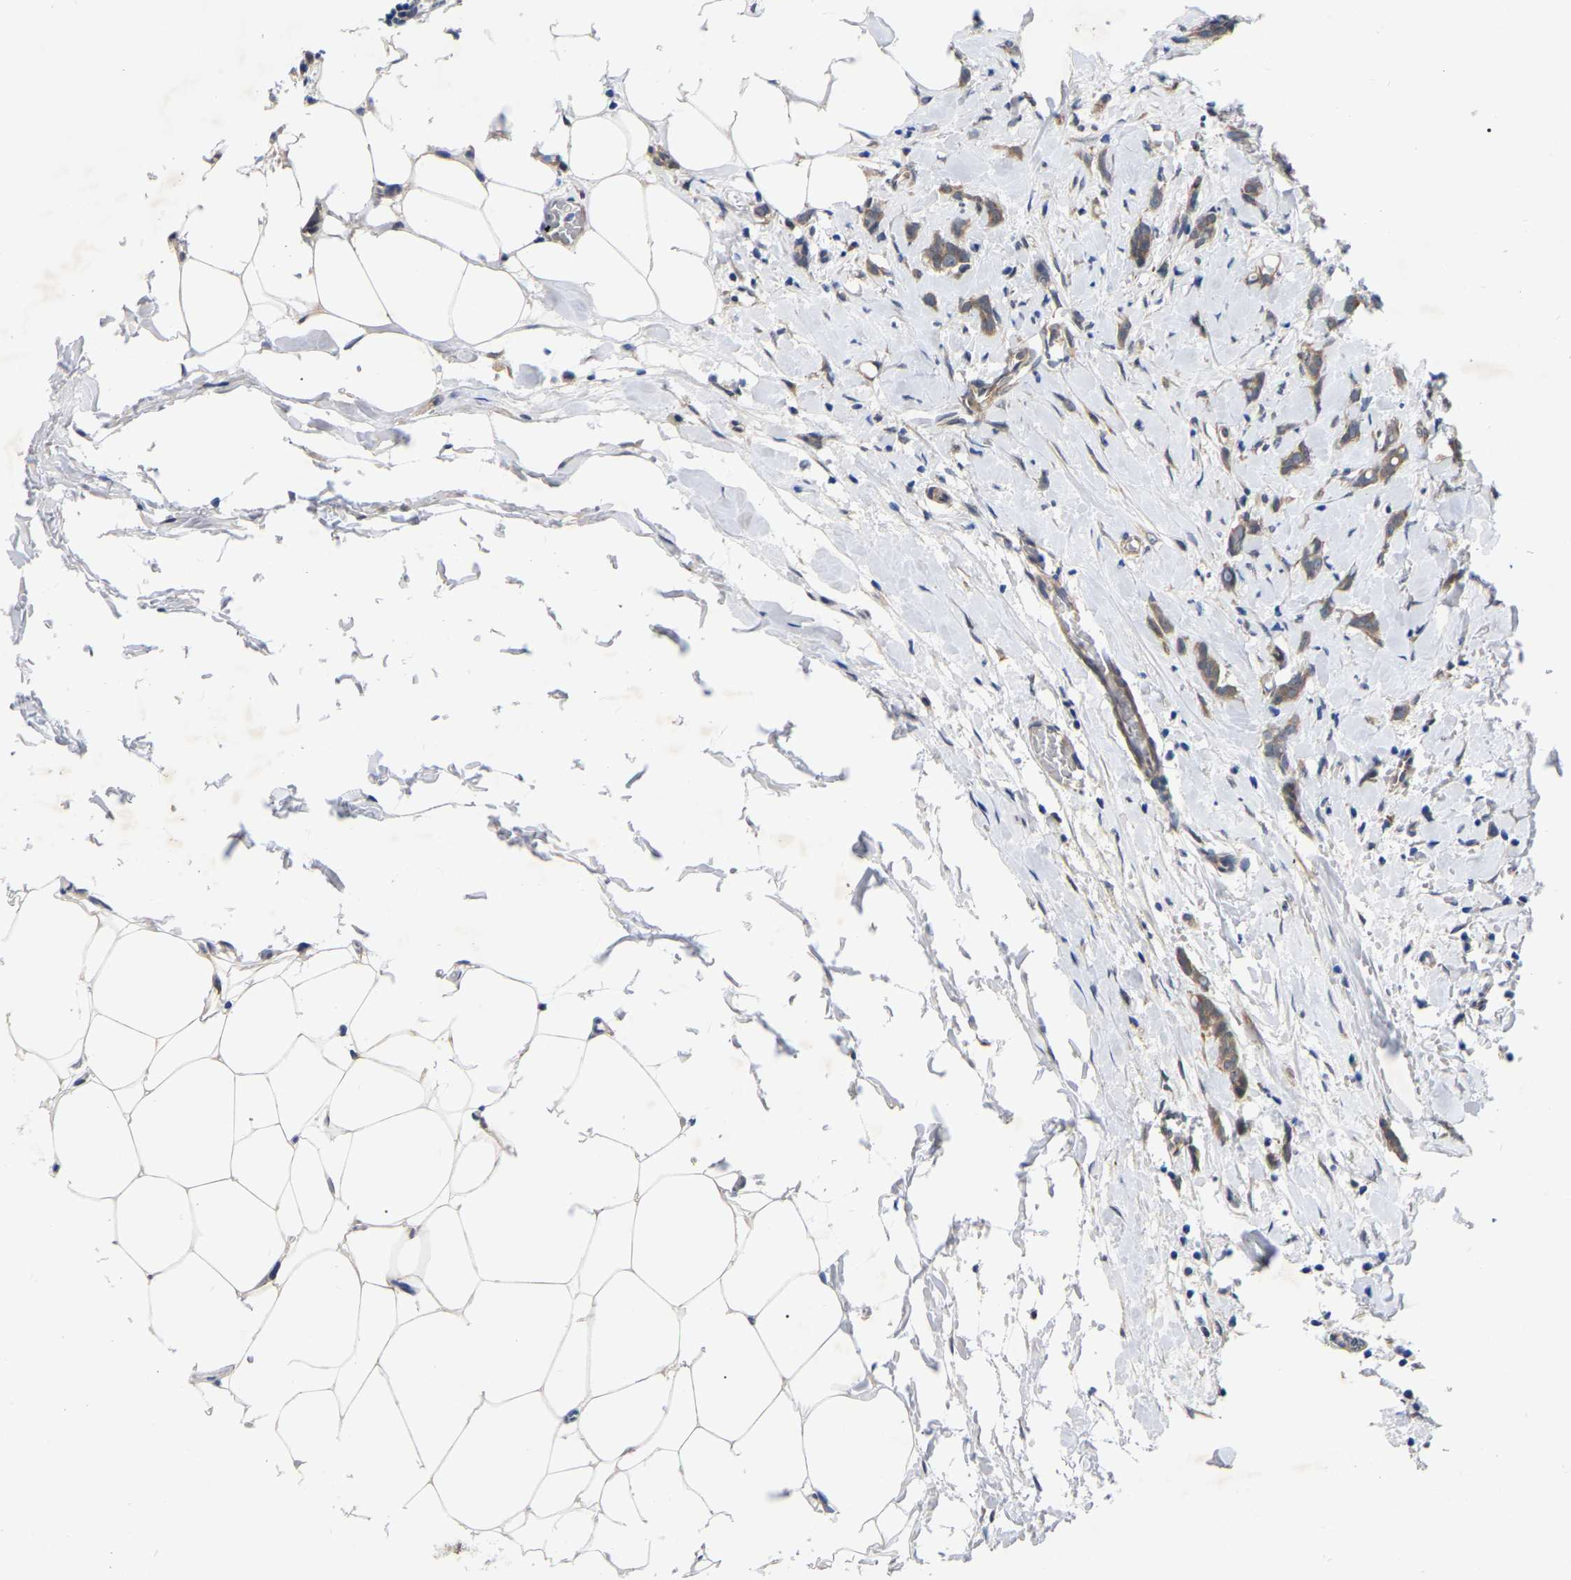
{"staining": {"intensity": "weak", "quantity": ">75%", "location": "cytoplasmic/membranous"}, "tissue": "breast cancer", "cell_type": "Tumor cells", "image_type": "cancer", "snomed": [{"axis": "morphology", "description": "Lobular carcinoma, in situ"}, {"axis": "morphology", "description": "Lobular carcinoma"}, {"axis": "topography", "description": "Breast"}], "caption": "Immunohistochemistry image of neoplastic tissue: breast cancer (lobular carcinoma) stained using IHC demonstrates low levels of weak protein expression localized specifically in the cytoplasmic/membranous of tumor cells, appearing as a cytoplasmic/membranous brown color.", "gene": "UBE4B", "patient": {"sex": "female", "age": 41}}